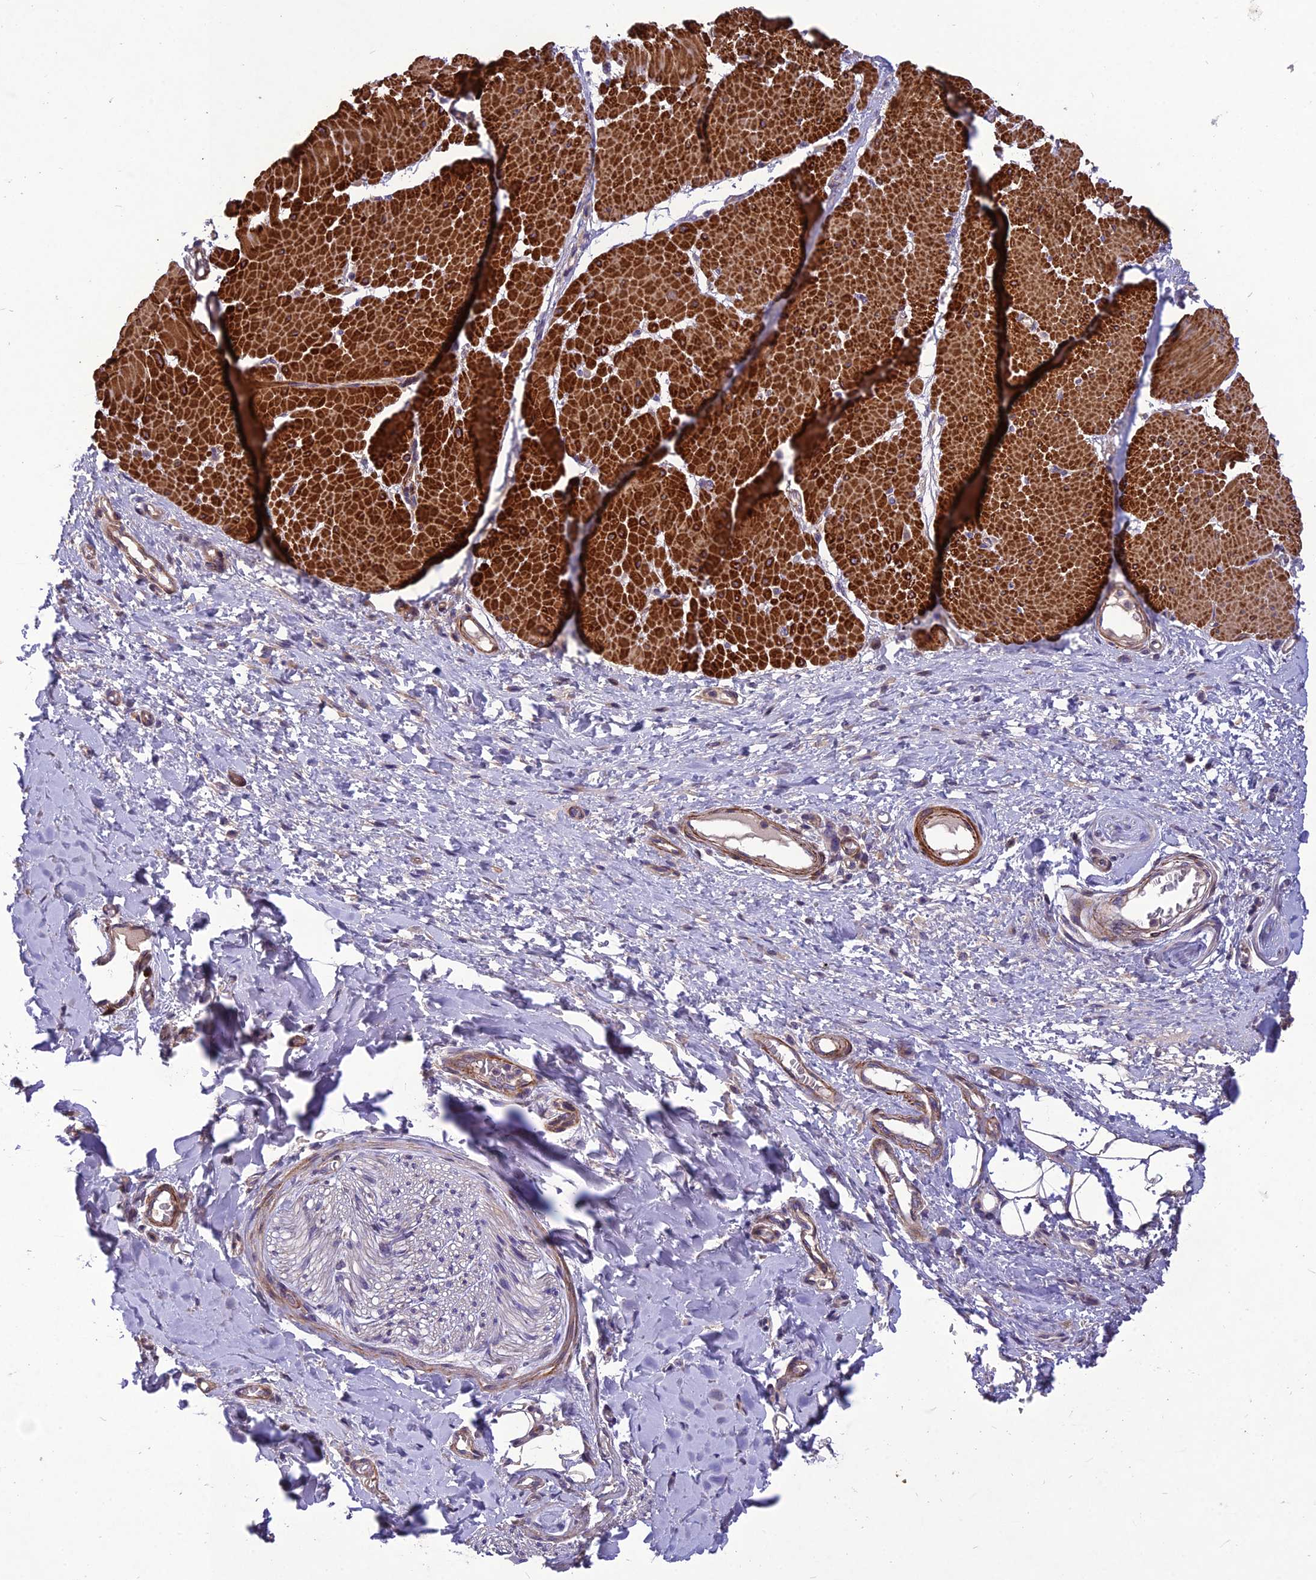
{"staining": {"intensity": "negative", "quantity": "none", "location": "none"}, "tissue": "adipose tissue", "cell_type": "Adipocytes", "image_type": "normal", "snomed": [{"axis": "morphology", "description": "Normal tissue, NOS"}, {"axis": "morphology", "description": "Adenocarcinoma, NOS"}, {"axis": "topography", "description": "Esophagus"}, {"axis": "topography", "description": "Stomach, upper"}, {"axis": "topography", "description": "Peripheral nerve tissue"}], "caption": "DAB (3,3'-diaminobenzidine) immunohistochemical staining of unremarkable human adipose tissue displays no significant positivity in adipocytes.", "gene": "CLUH", "patient": {"sex": "male", "age": 62}}